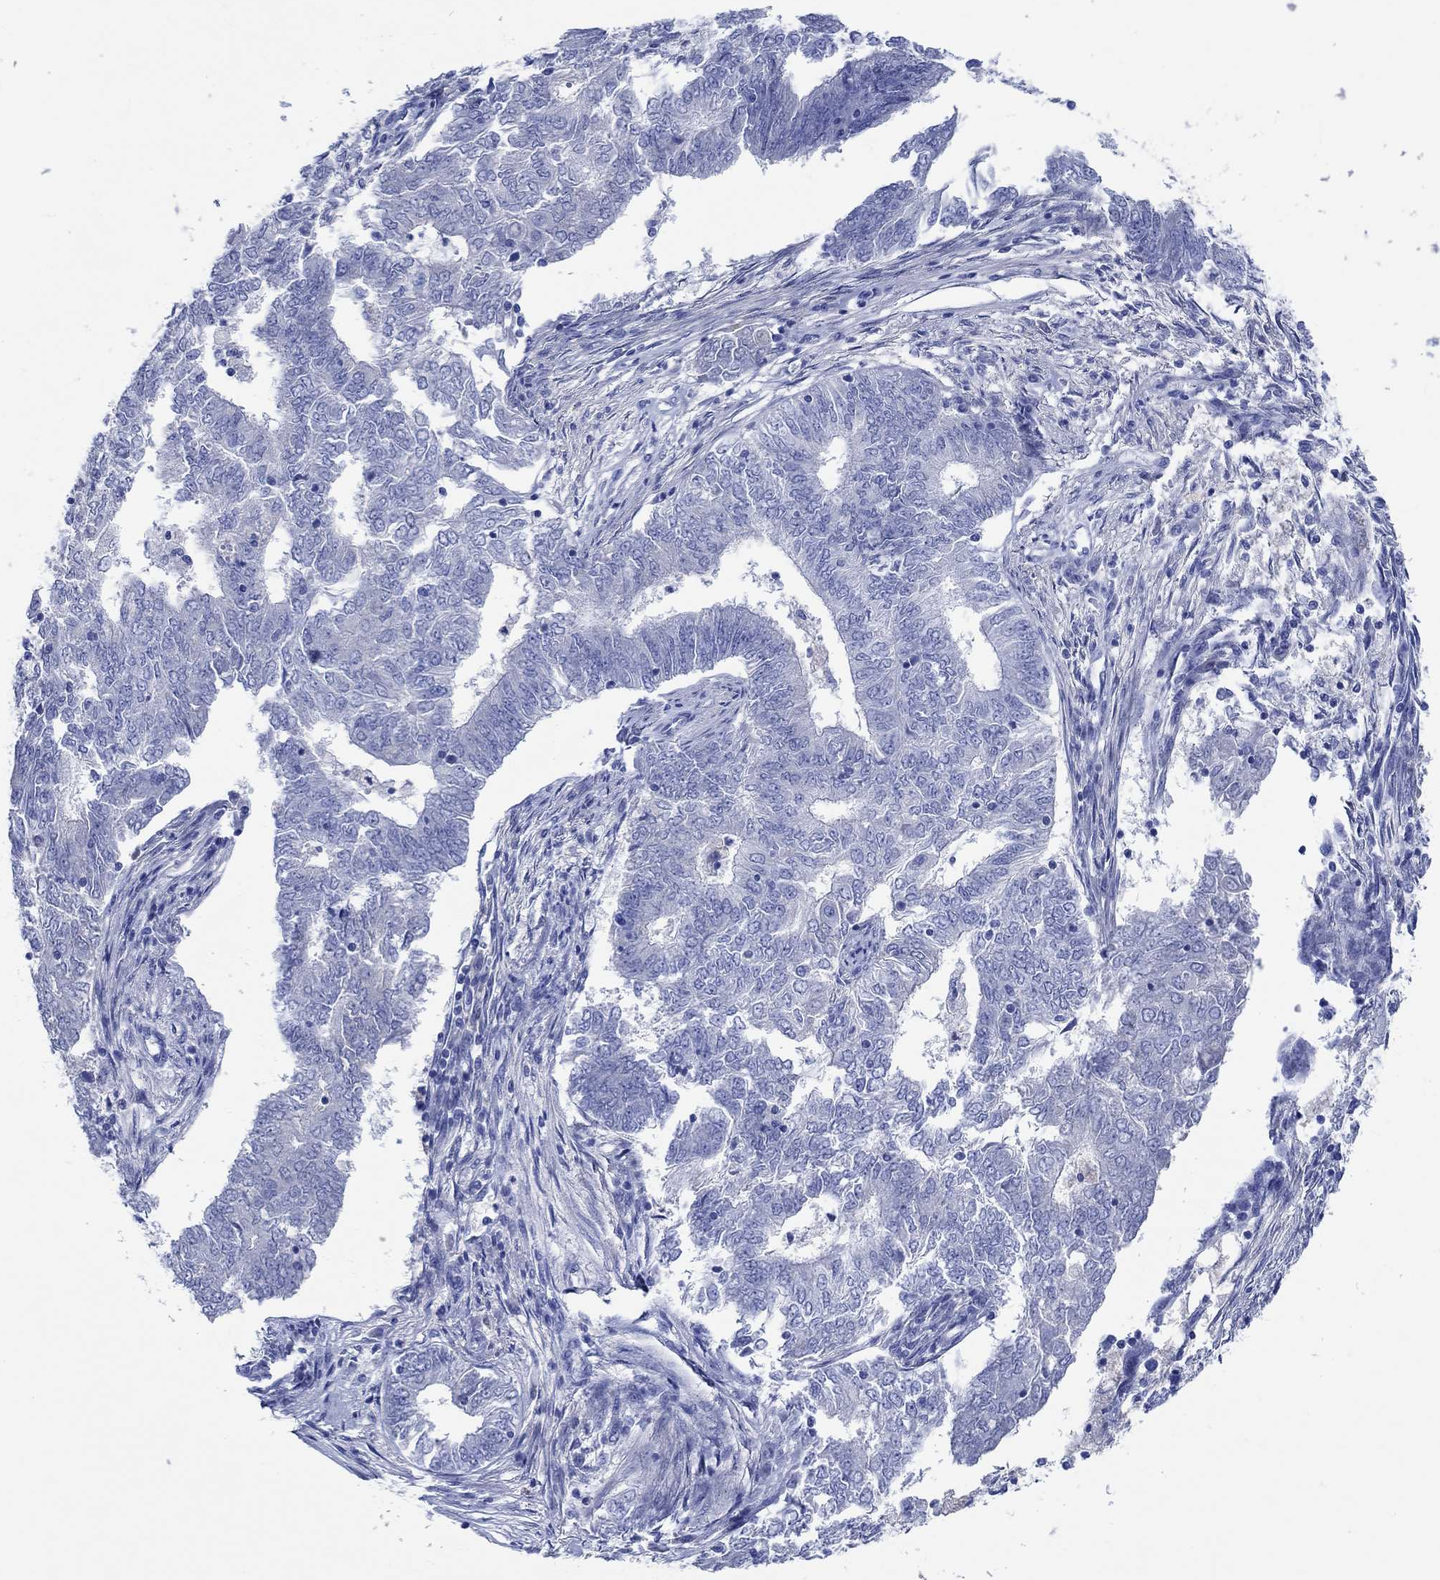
{"staining": {"intensity": "negative", "quantity": "none", "location": "none"}, "tissue": "endometrial cancer", "cell_type": "Tumor cells", "image_type": "cancer", "snomed": [{"axis": "morphology", "description": "Adenocarcinoma, NOS"}, {"axis": "topography", "description": "Endometrium"}], "caption": "DAB immunohistochemical staining of endometrial cancer reveals no significant expression in tumor cells.", "gene": "SHISA4", "patient": {"sex": "female", "age": 62}}